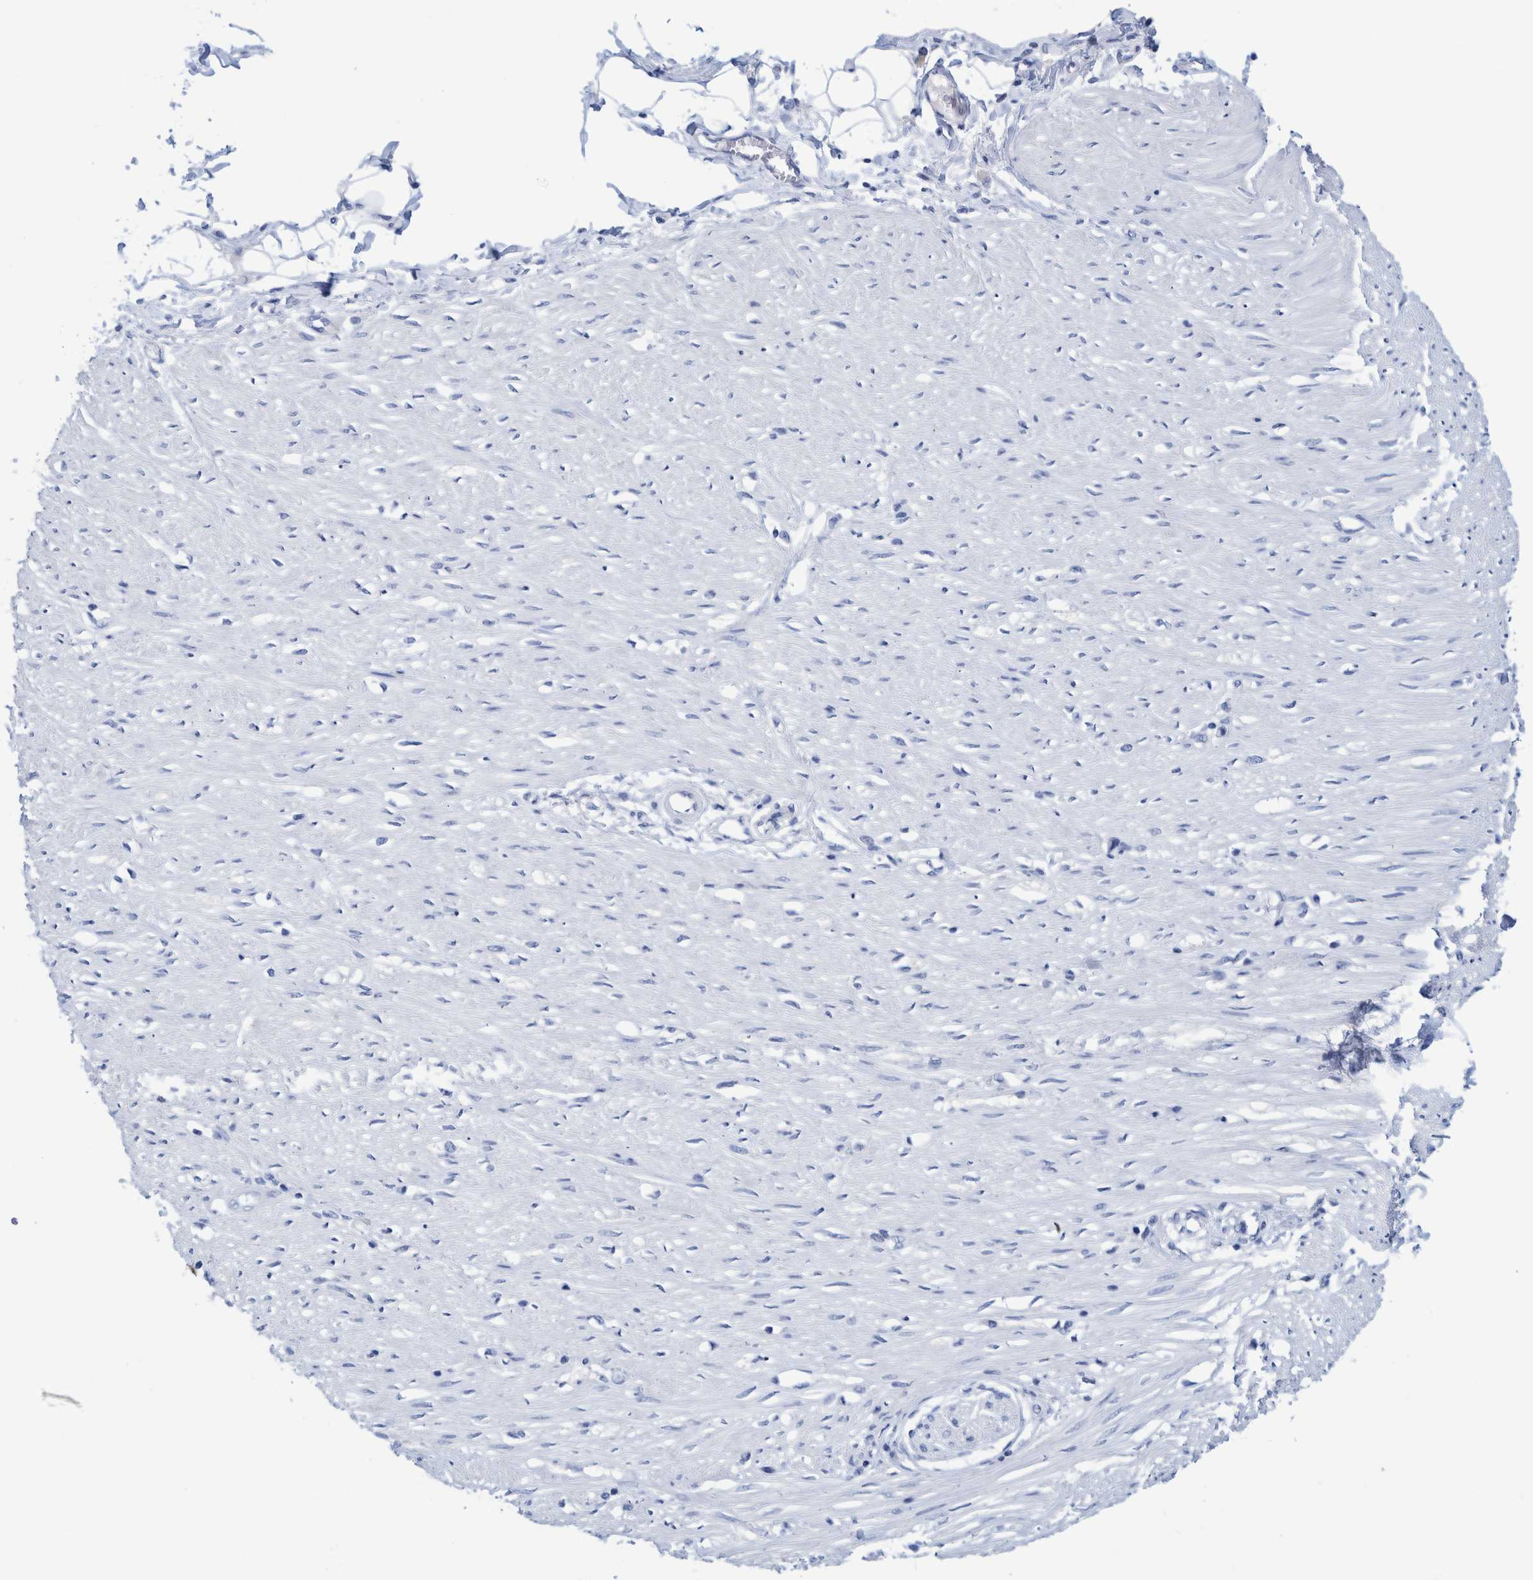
{"staining": {"intensity": "negative", "quantity": "none", "location": "none"}, "tissue": "adipose tissue", "cell_type": "Adipocytes", "image_type": "normal", "snomed": [{"axis": "morphology", "description": "Normal tissue, NOS"}, {"axis": "morphology", "description": "Adenocarcinoma, NOS"}, {"axis": "topography", "description": "Colon"}, {"axis": "topography", "description": "Peripheral nerve tissue"}], "caption": "IHC of normal human adipose tissue exhibits no staining in adipocytes.", "gene": "PERP", "patient": {"sex": "male", "age": 14}}